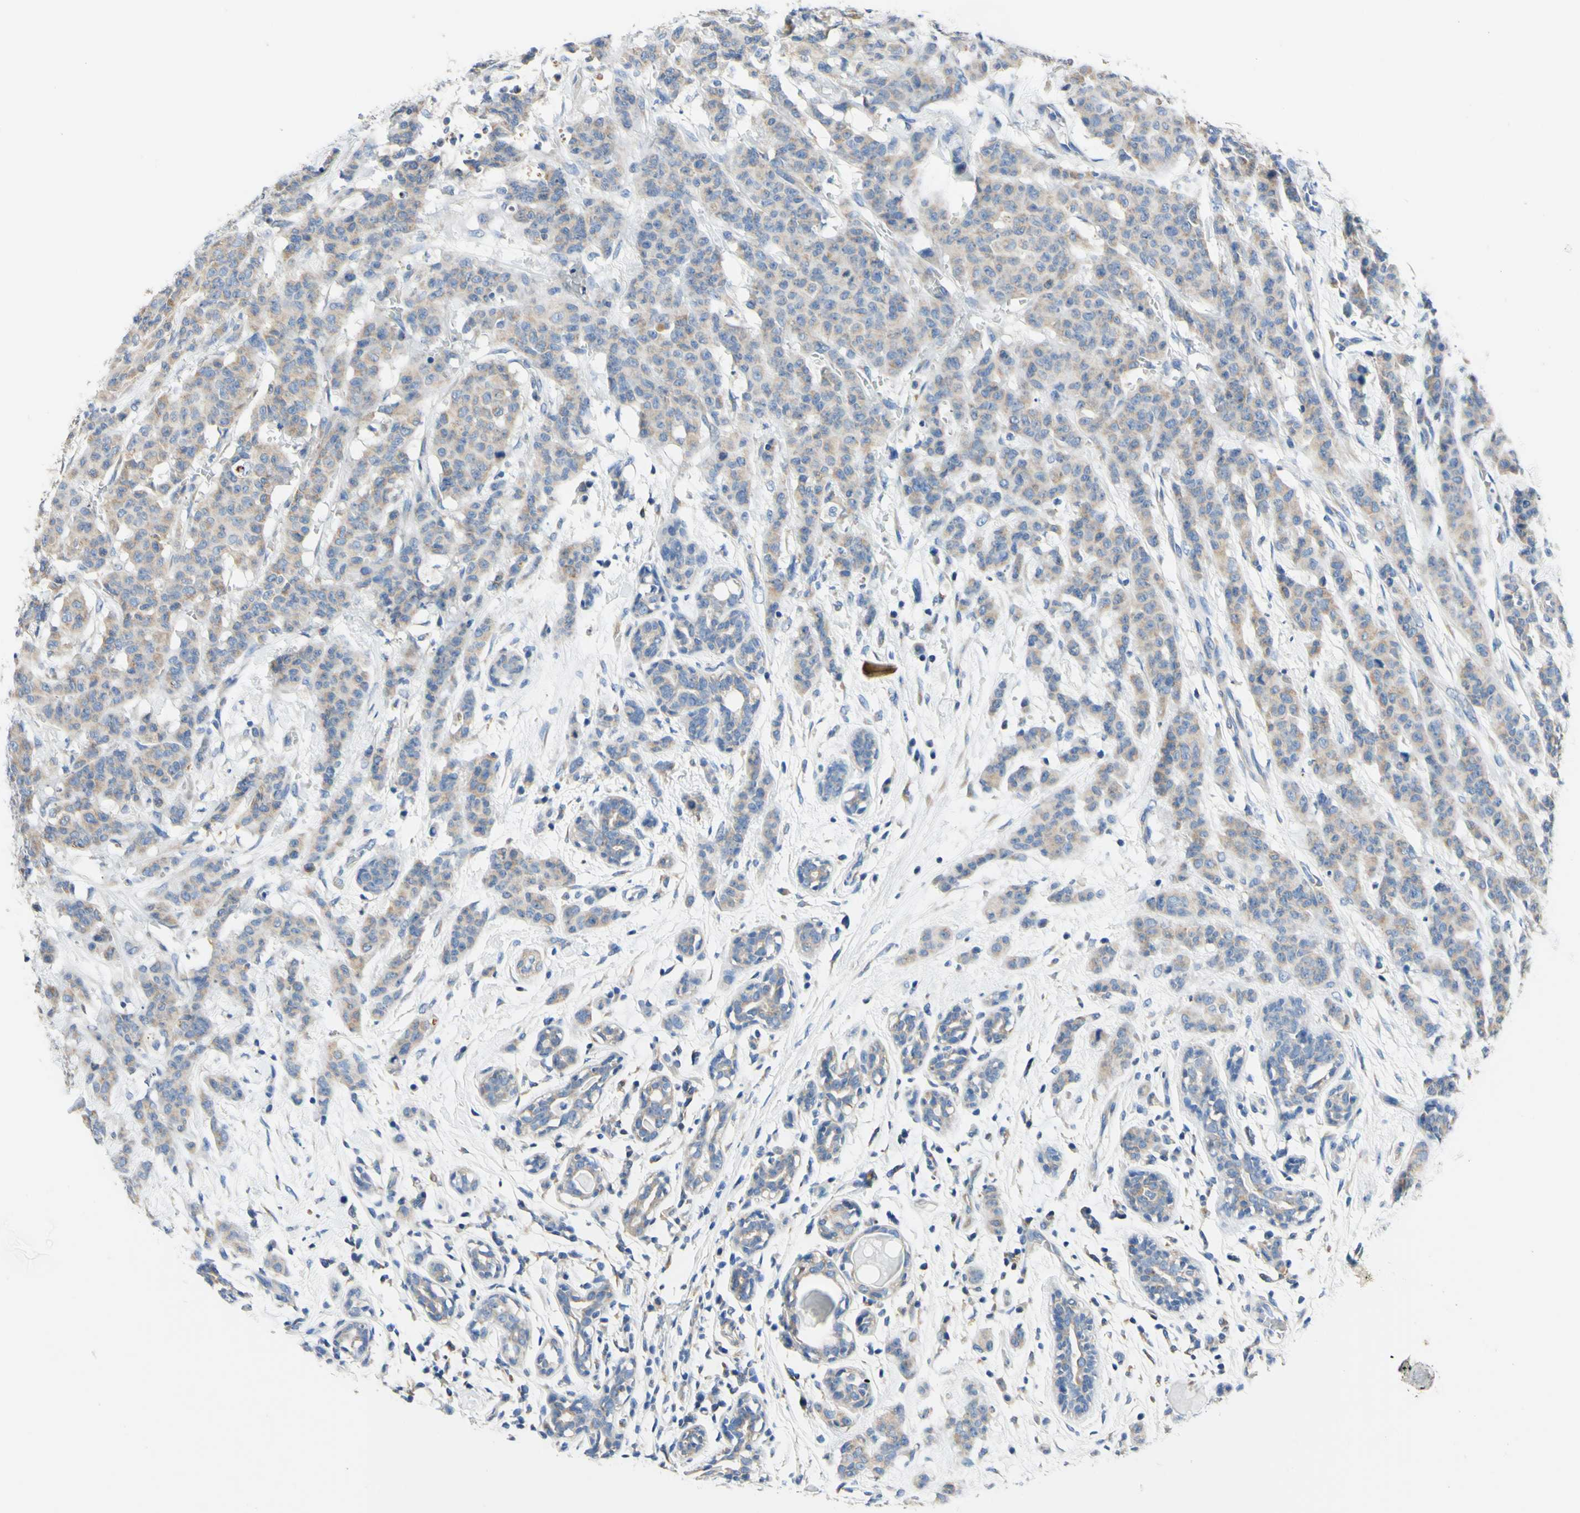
{"staining": {"intensity": "weak", "quantity": "25%-75%", "location": "cytoplasmic/membranous"}, "tissue": "breast cancer", "cell_type": "Tumor cells", "image_type": "cancer", "snomed": [{"axis": "morphology", "description": "Normal tissue, NOS"}, {"axis": "morphology", "description": "Duct carcinoma"}, {"axis": "topography", "description": "Breast"}], "caption": "Immunohistochemistry (IHC) photomicrograph of human breast invasive ductal carcinoma stained for a protein (brown), which demonstrates low levels of weak cytoplasmic/membranous positivity in approximately 25%-75% of tumor cells.", "gene": "RETREG2", "patient": {"sex": "female", "age": 40}}